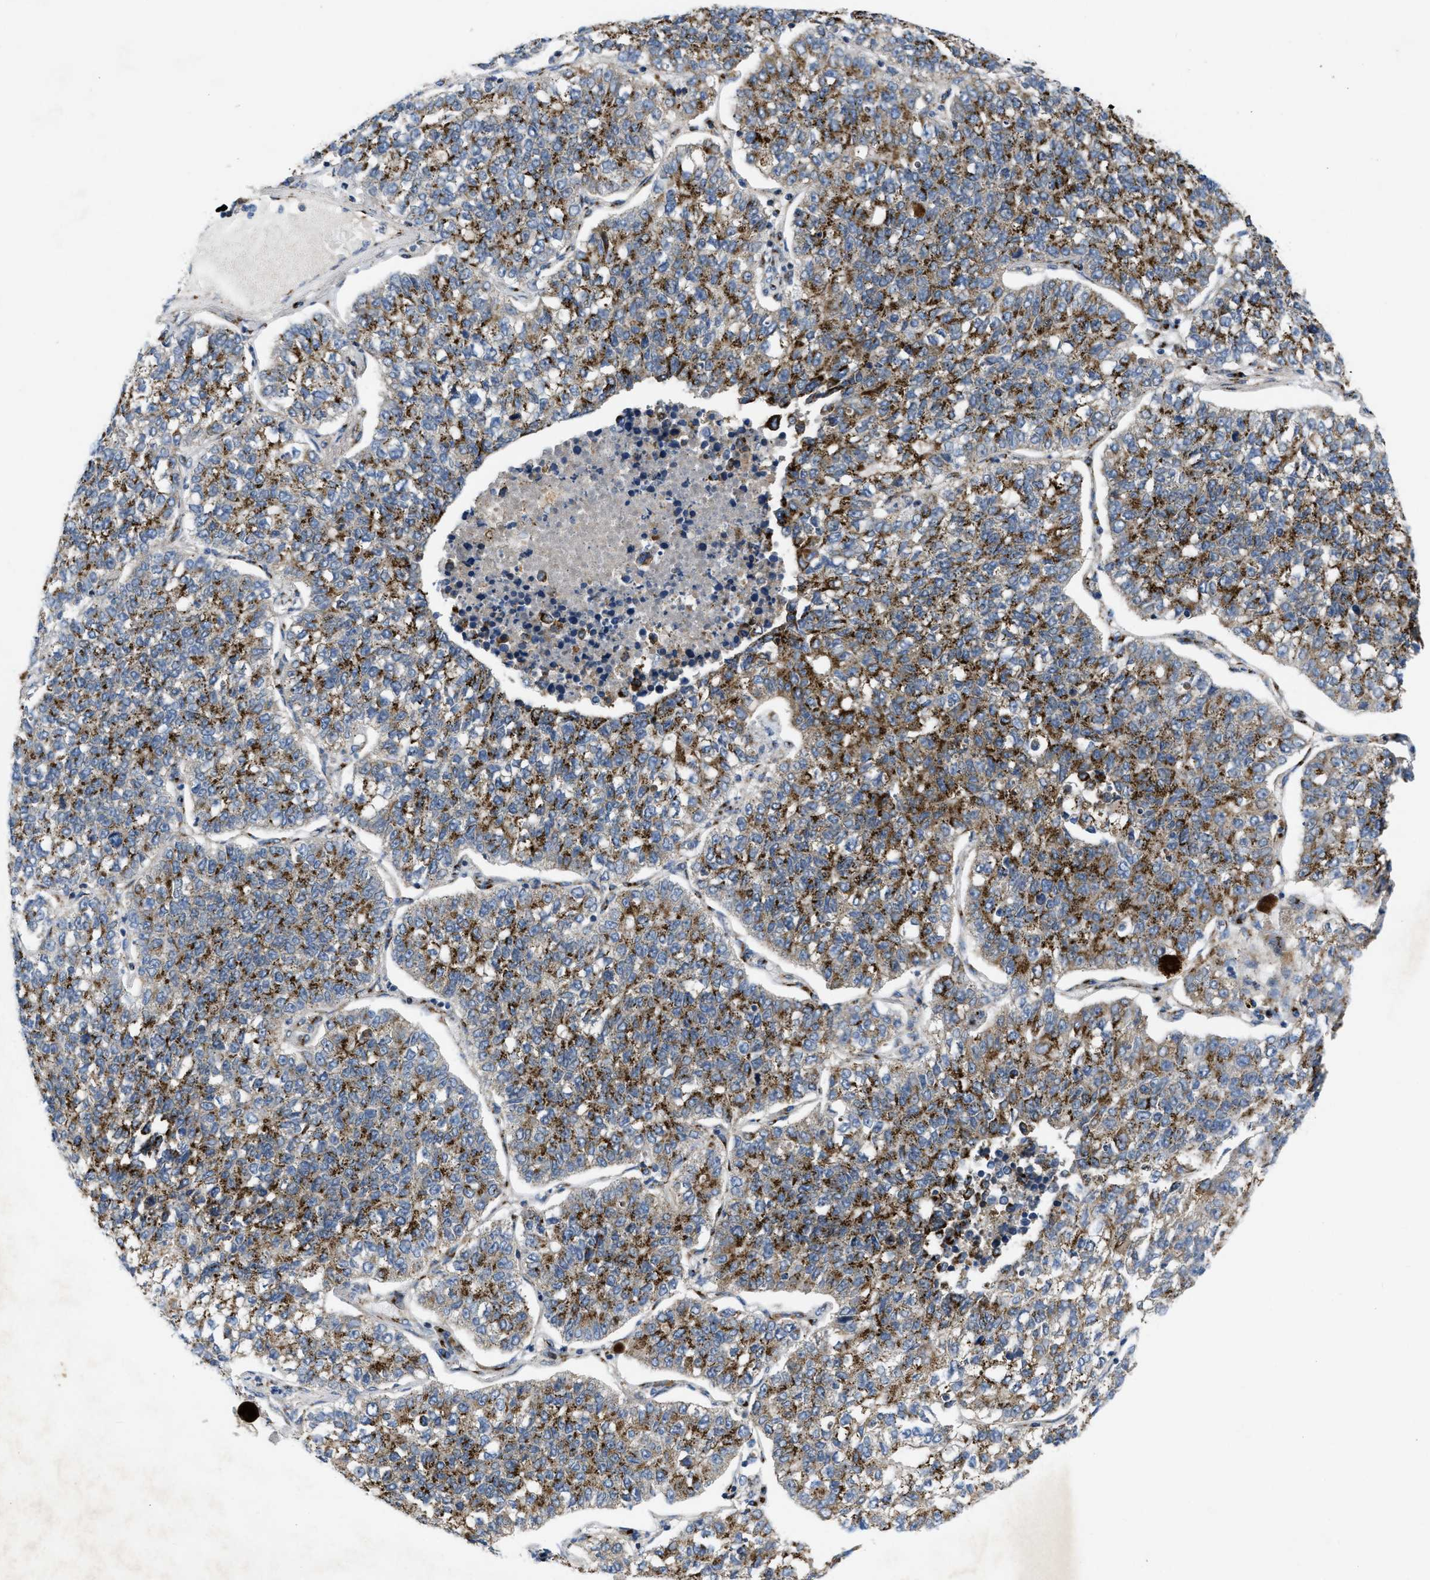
{"staining": {"intensity": "moderate", "quantity": ">75%", "location": "cytoplasmic/membranous"}, "tissue": "lung cancer", "cell_type": "Tumor cells", "image_type": "cancer", "snomed": [{"axis": "morphology", "description": "Adenocarcinoma, NOS"}, {"axis": "topography", "description": "Lung"}], "caption": "The immunohistochemical stain shows moderate cytoplasmic/membranous expression in tumor cells of lung cancer tissue.", "gene": "ZNF70", "patient": {"sex": "male", "age": 49}}